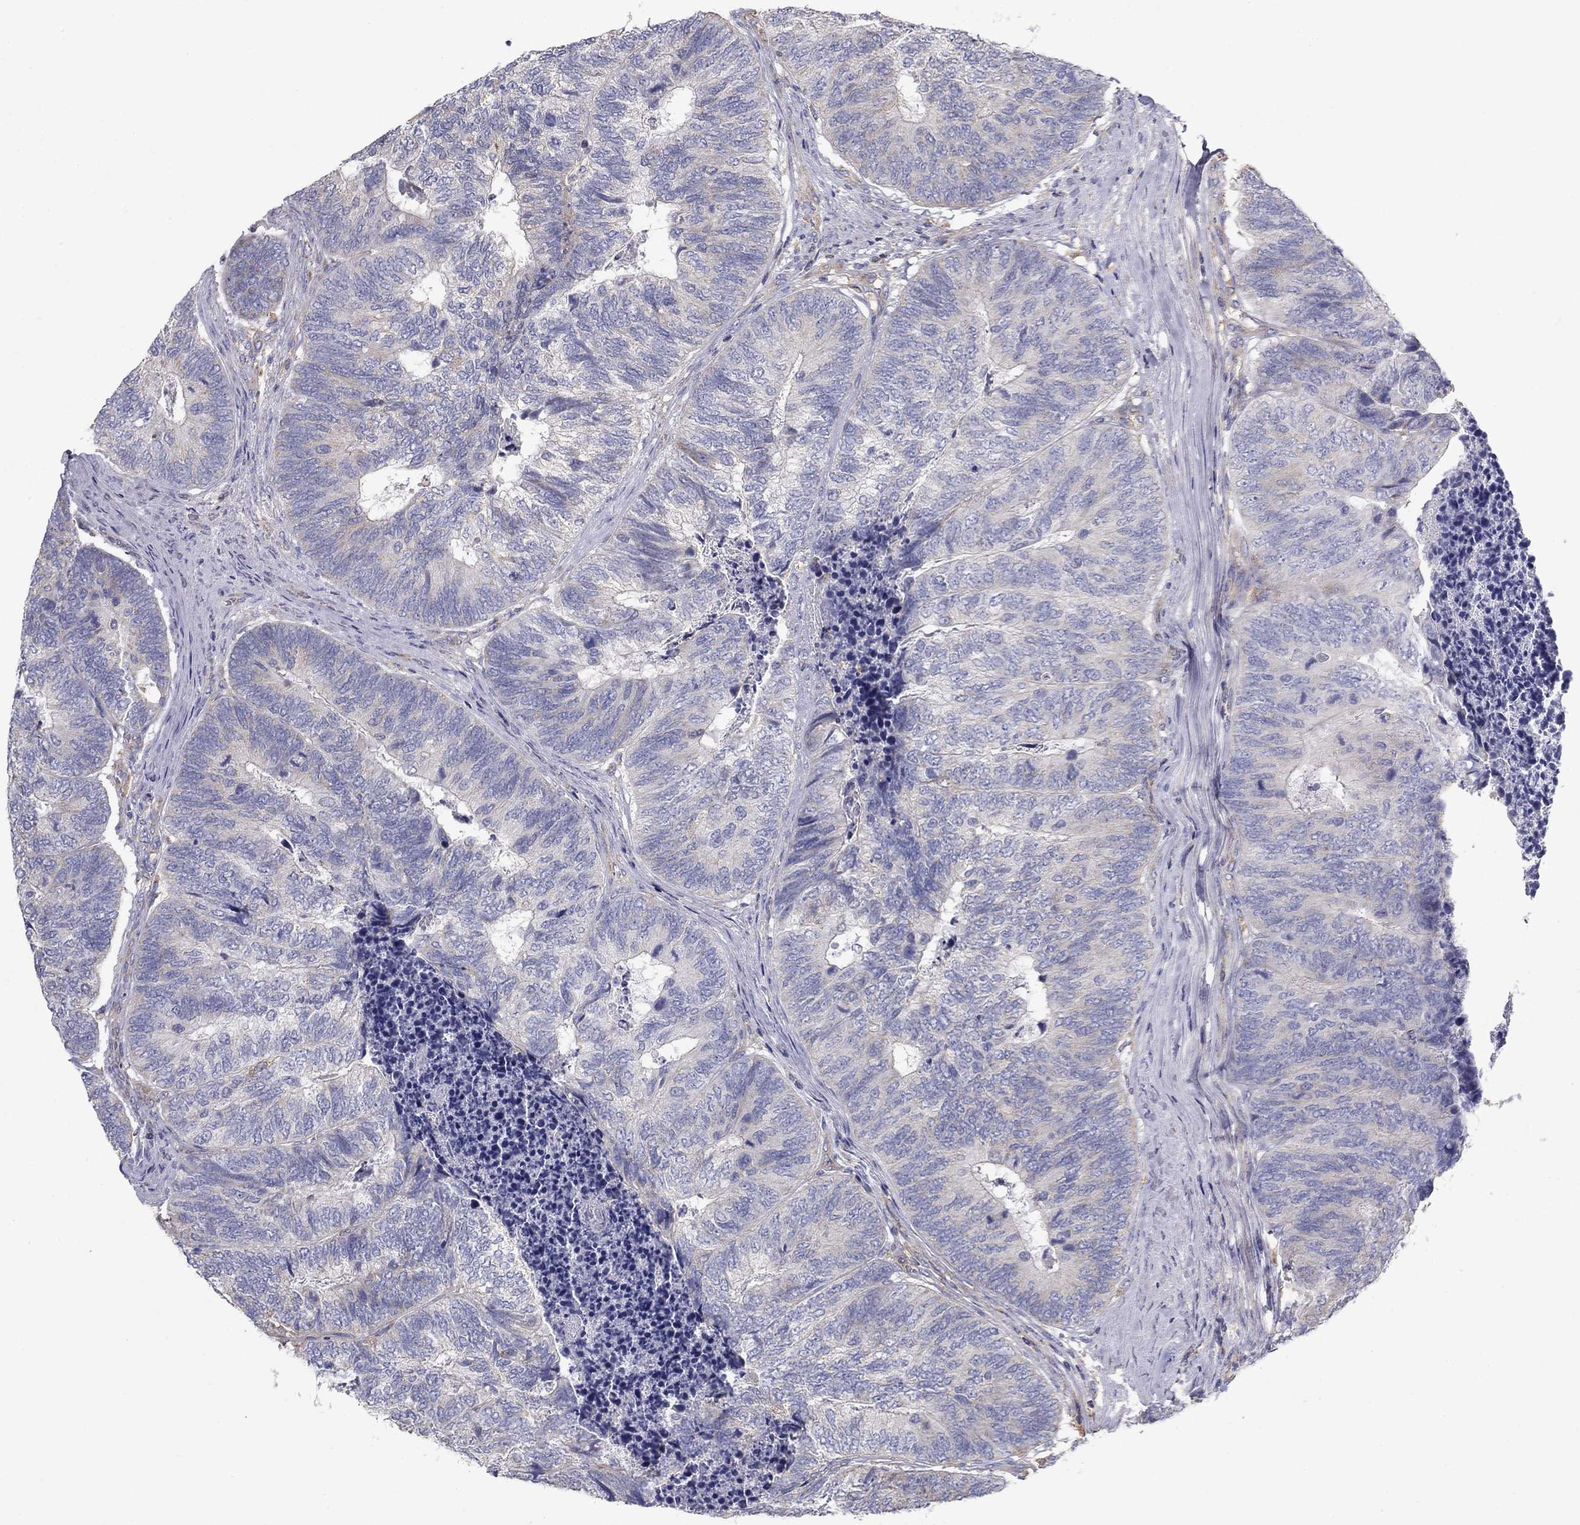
{"staining": {"intensity": "negative", "quantity": "none", "location": "none"}, "tissue": "colorectal cancer", "cell_type": "Tumor cells", "image_type": "cancer", "snomed": [{"axis": "morphology", "description": "Adenocarcinoma, NOS"}, {"axis": "topography", "description": "Colon"}], "caption": "IHC micrograph of neoplastic tissue: colorectal cancer stained with DAB demonstrates no significant protein staining in tumor cells.", "gene": "NME5", "patient": {"sex": "female", "age": 67}}